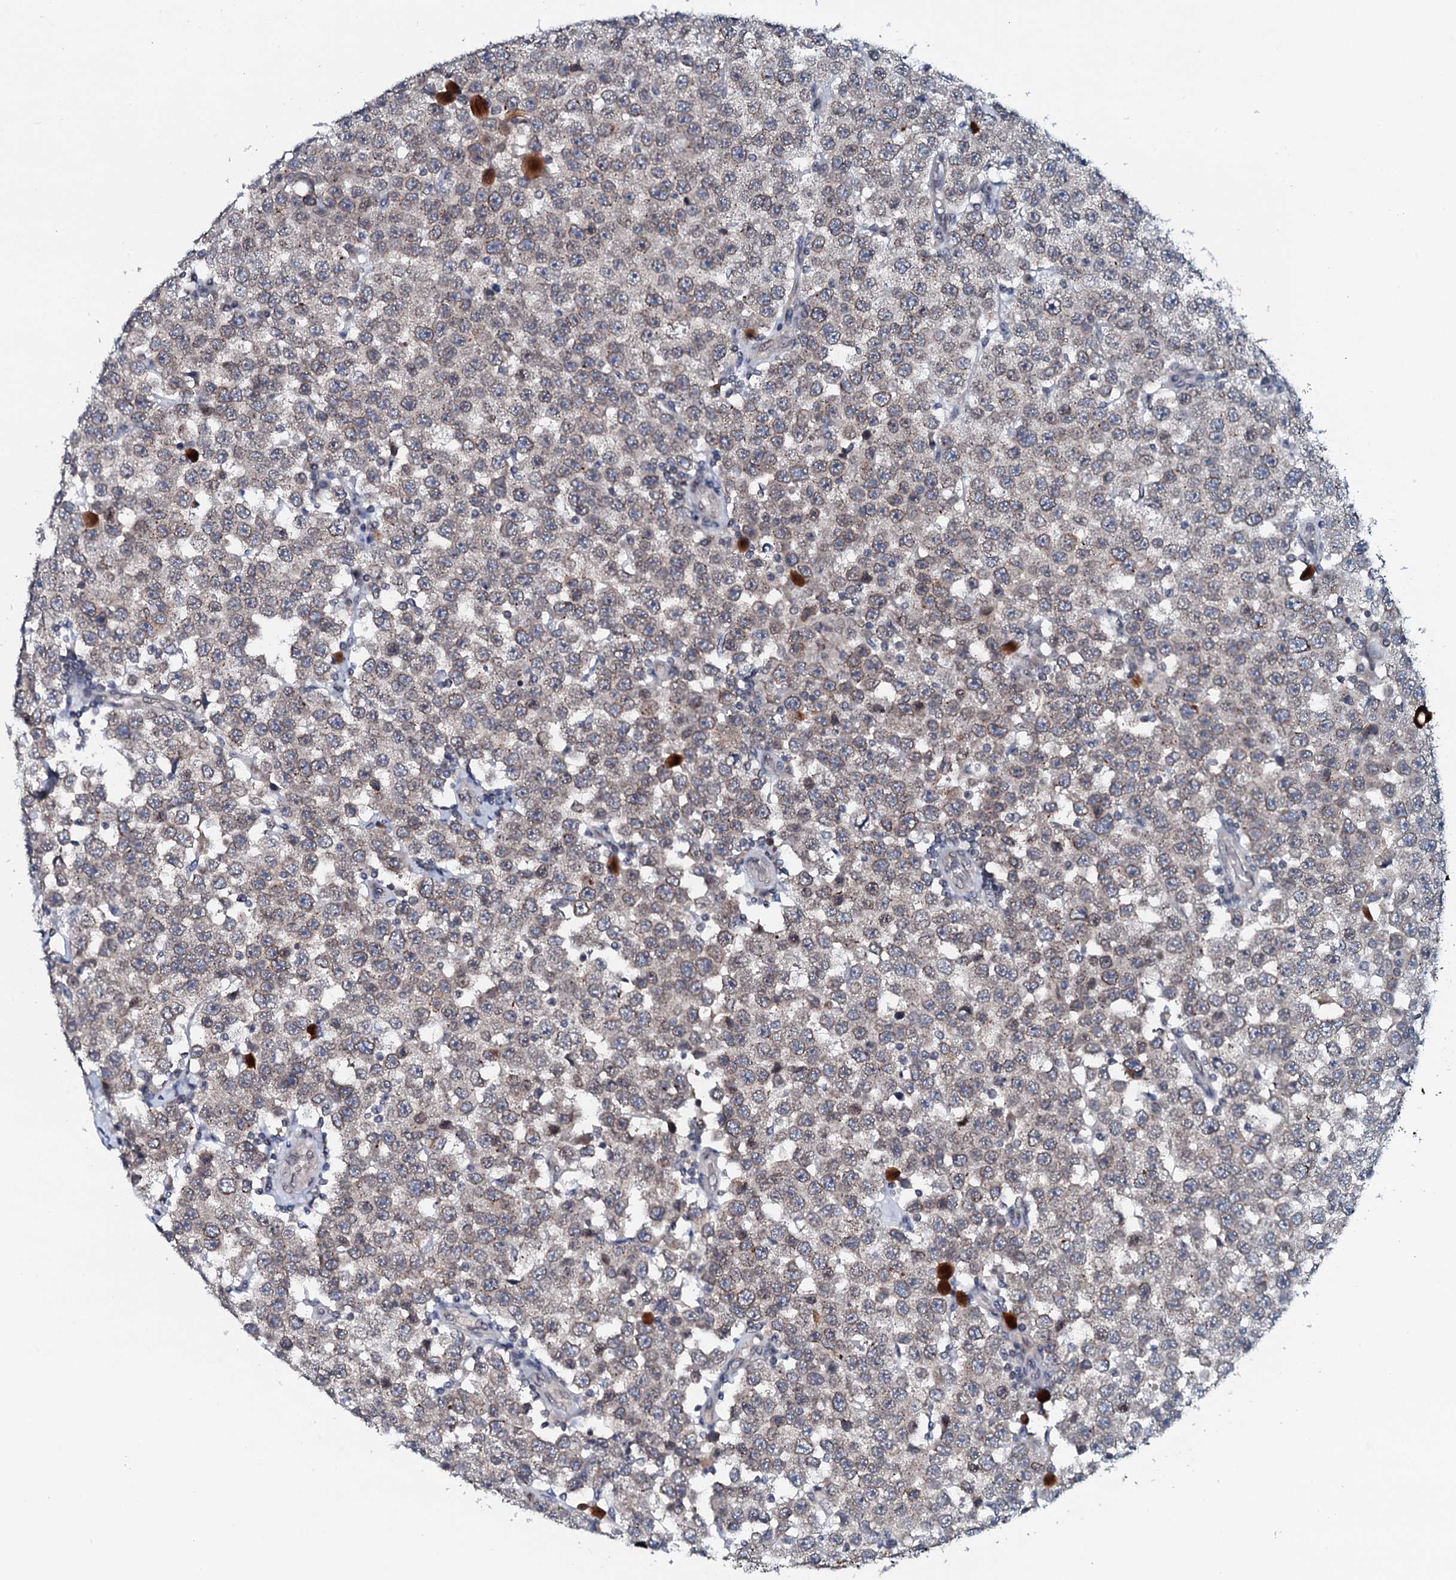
{"staining": {"intensity": "weak", "quantity": "25%-75%", "location": "cytoplasmic/membranous"}, "tissue": "testis cancer", "cell_type": "Tumor cells", "image_type": "cancer", "snomed": [{"axis": "morphology", "description": "Seminoma, NOS"}, {"axis": "topography", "description": "Testis"}], "caption": "Immunohistochemical staining of human seminoma (testis) demonstrates low levels of weak cytoplasmic/membranous positivity in about 25%-75% of tumor cells.", "gene": "SNTA1", "patient": {"sex": "male", "age": 28}}